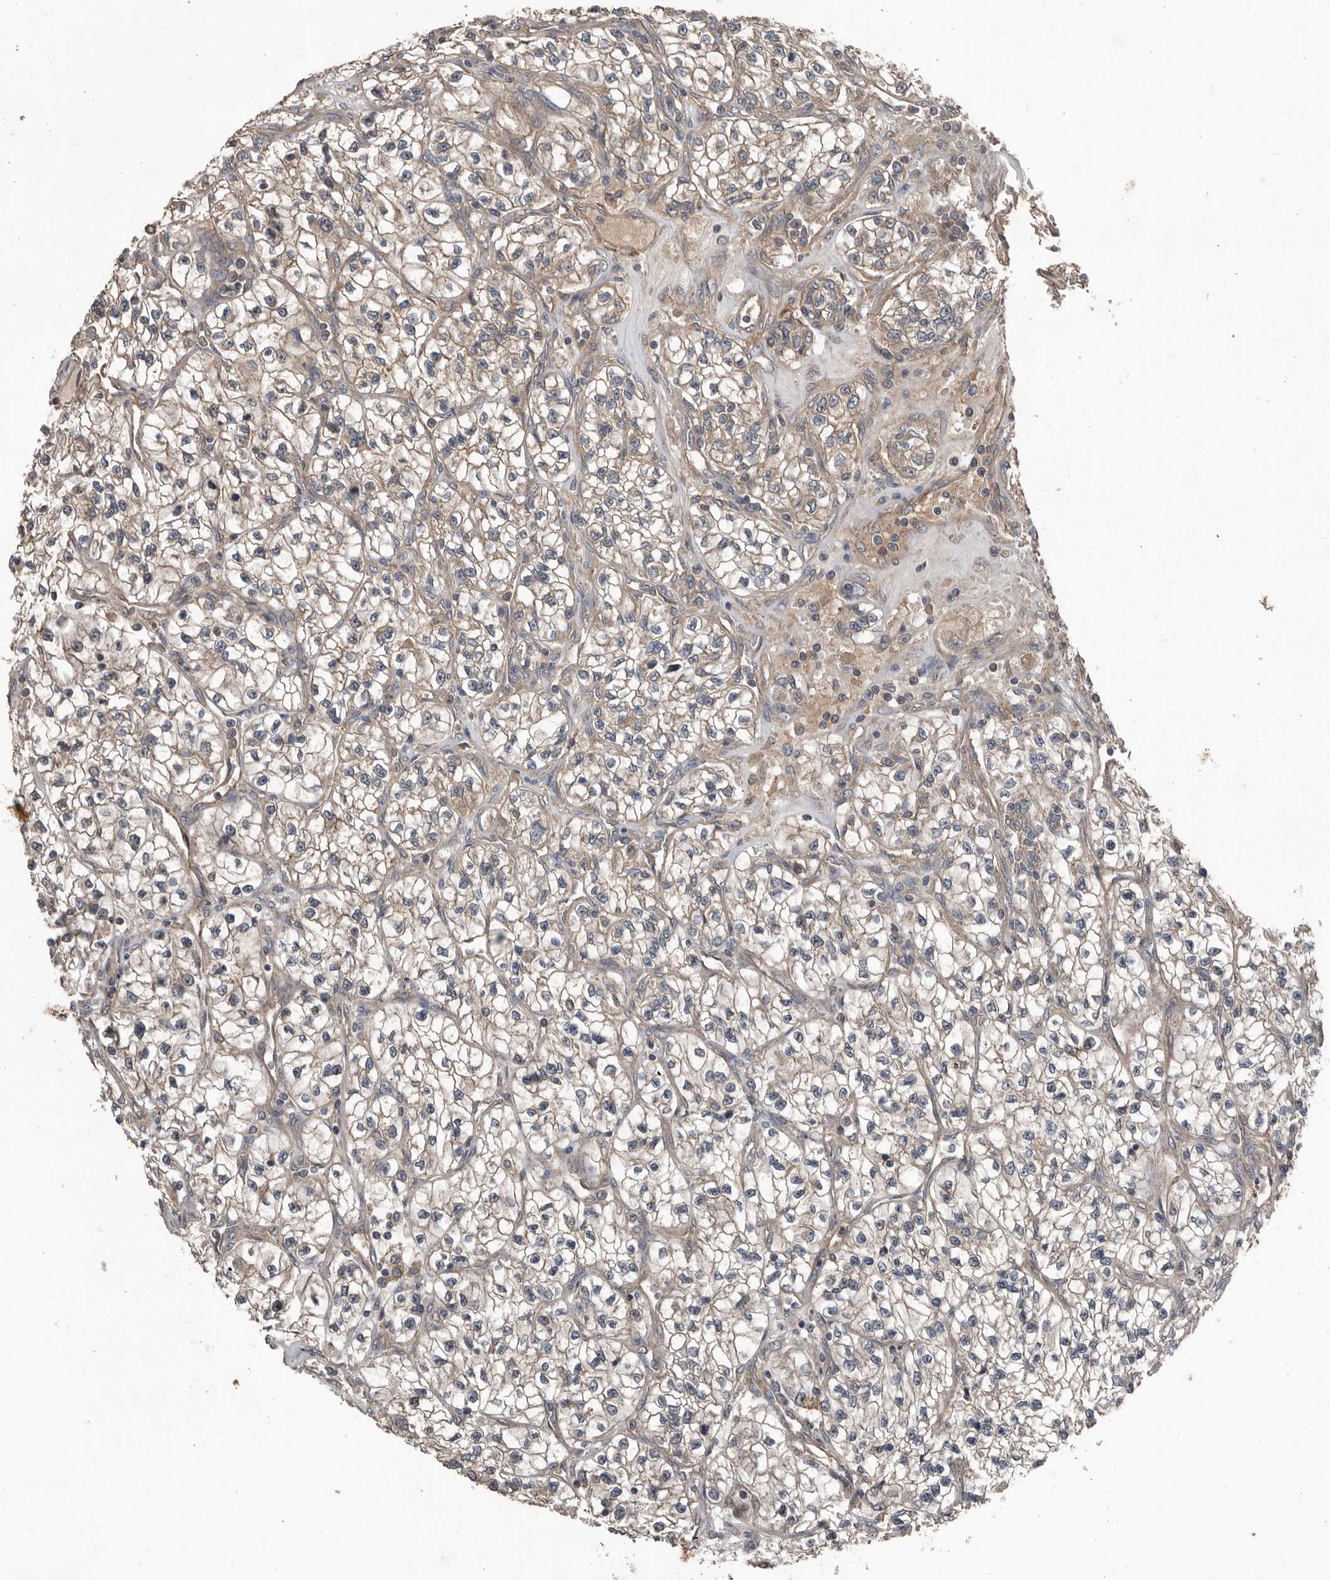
{"staining": {"intensity": "weak", "quantity": "25%-75%", "location": "cytoplasmic/membranous"}, "tissue": "renal cancer", "cell_type": "Tumor cells", "image_type": "cancer", "snomed": [{"axis": "morphology", "description": "Adenocarcinoma, NOS"}, {"axis": "topography", "description": "Kidney"}], "caption": "A brown stain shows weak cytoplasmic/membranous staining of a protein in renal adenocarcinoma tumor cells.", "gene": "DNAJB4", "patient": {"sex": "female", "age": 57}}